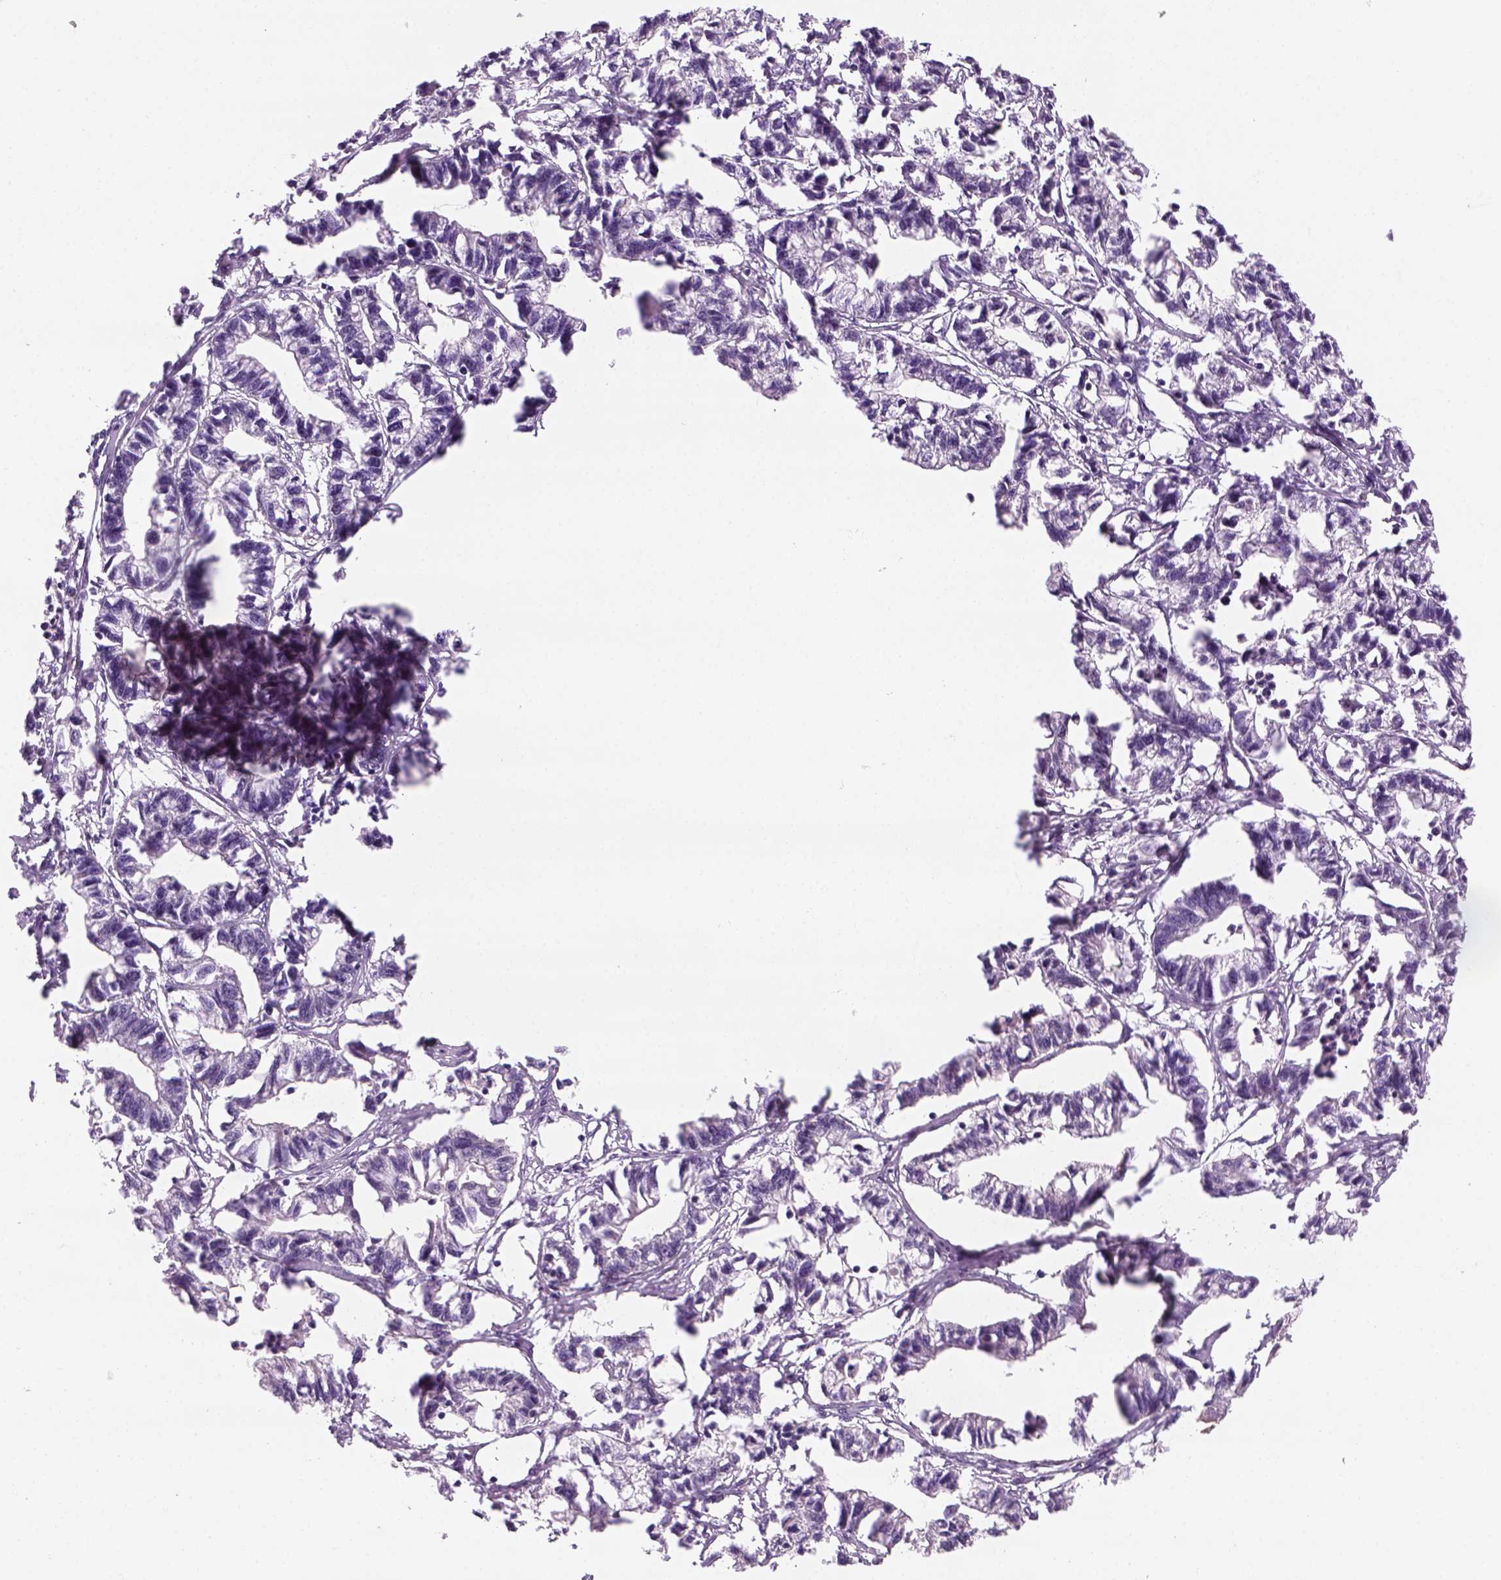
{"staining": {"intensity": "negative", "quantity": "none", "location": "none"}, "tissue": "stomach cancer", "cell_type": "Tumor cells", "image_type": "cancer", "snomed": [{"axis": "morphology", "description": "Adenocarcinoma, NOS"}, {"axis": "topography", "description": "Stomach"}], "caption": "Human stomach cancer (adenocarcinoma) stained for a protein using immunohistochemistry demonstrates no expression in tumor cells.", "gene": "GFI1B", "patient": {"sex": "male", "age": 83}}